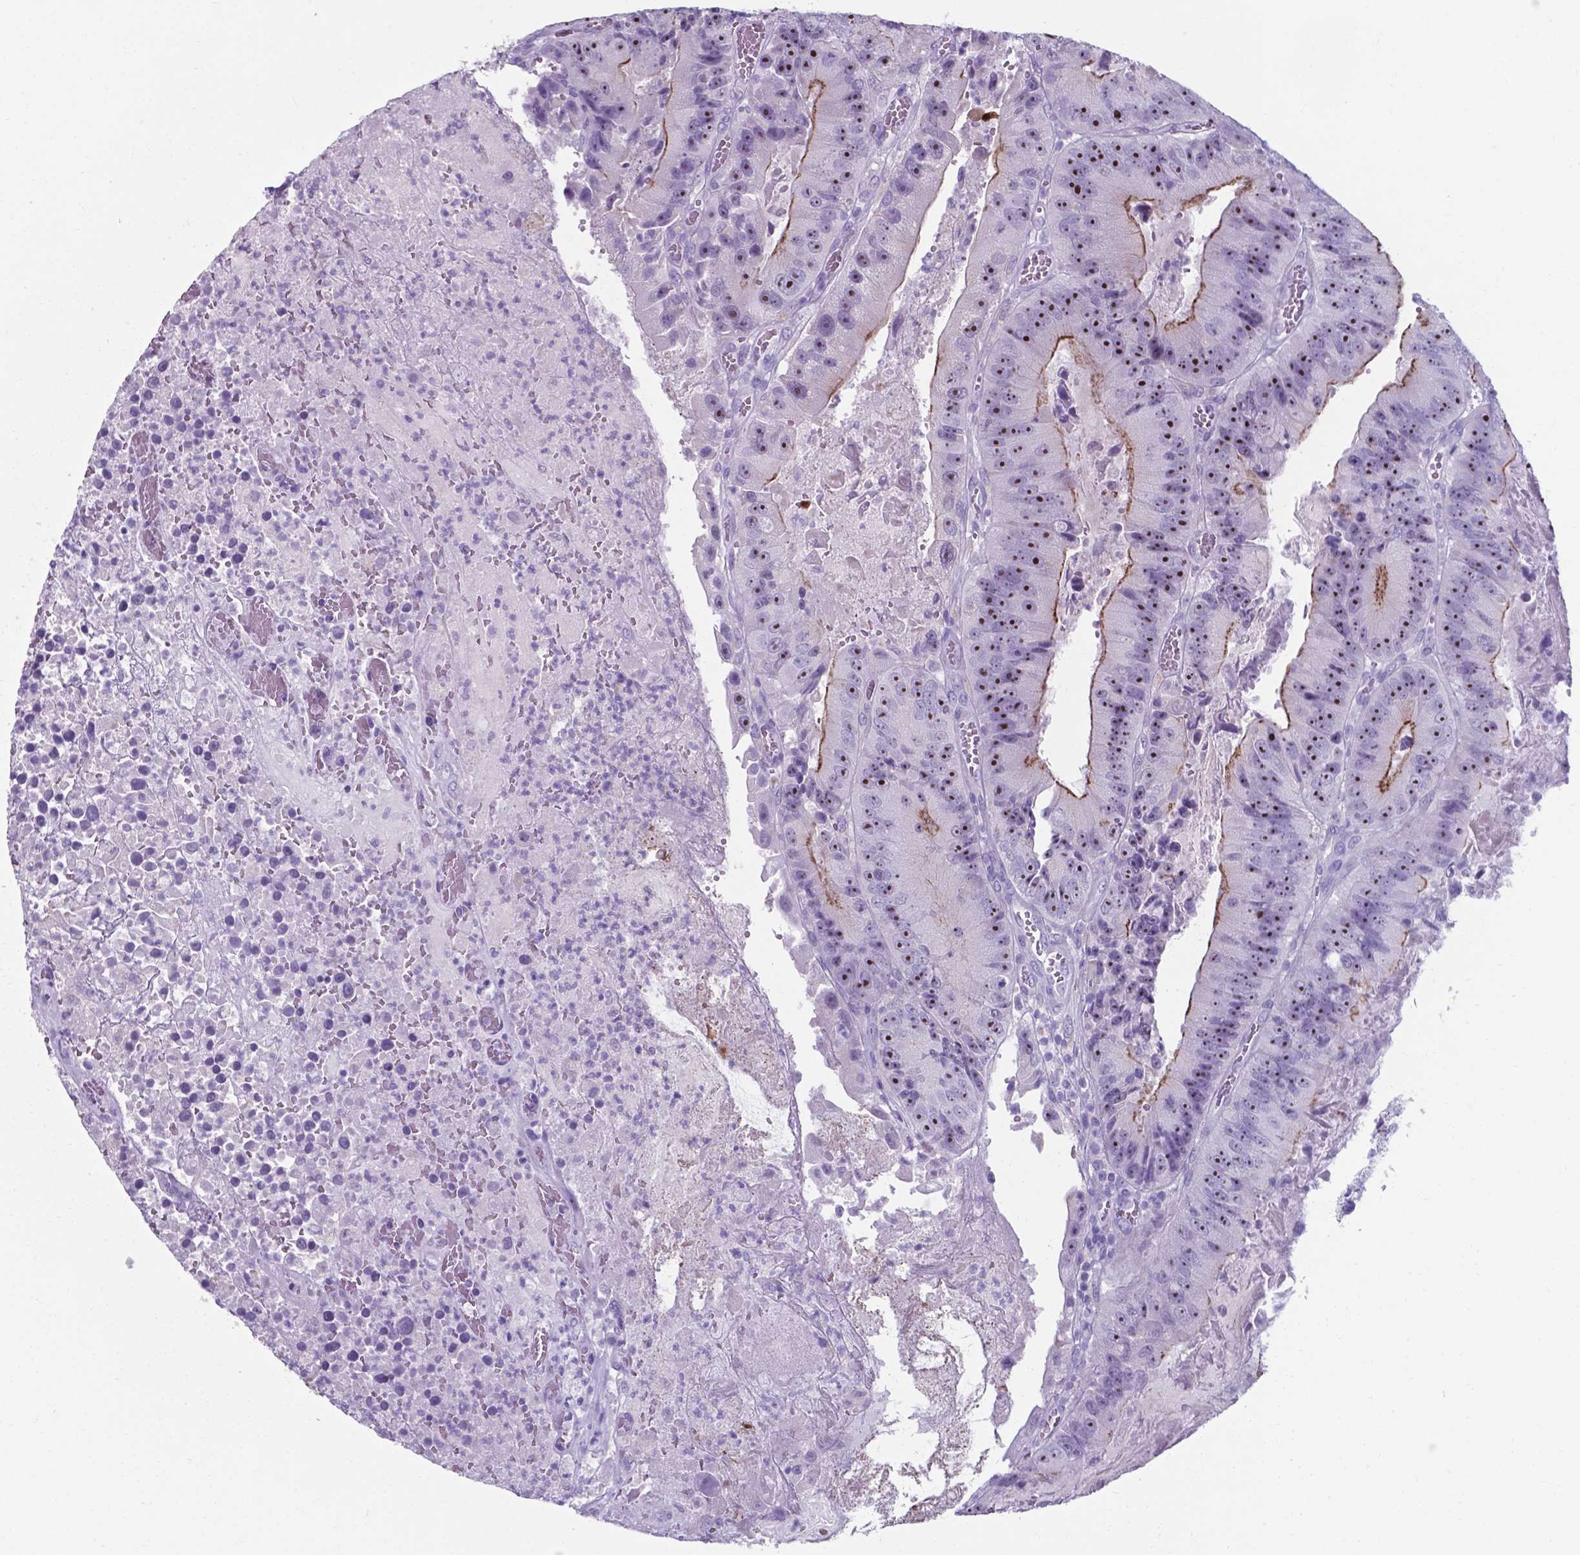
{"staining": {"intensity": "moderate", "quantity": ">75%", "location": "cytoplasmic/membranous,nuclear"}, "tissue": "colorectal cancer", "cell_type": "Tumor cells", "image_type": "cancer", "snomed": [{"axis": "morphology", "description": "Adenocarcinoma, NOS"}, {"axis": "topography", "description": "Colon"}], "caption": "Human adenocarcinoma (colorectal) stained with a brown dye shows moderate cytoplasmic/membranous and nuclear positive expression in approximately >75% of tumor cells.", "gene": "AP5B1", "patient": {"sex": "female", "age": 86}}